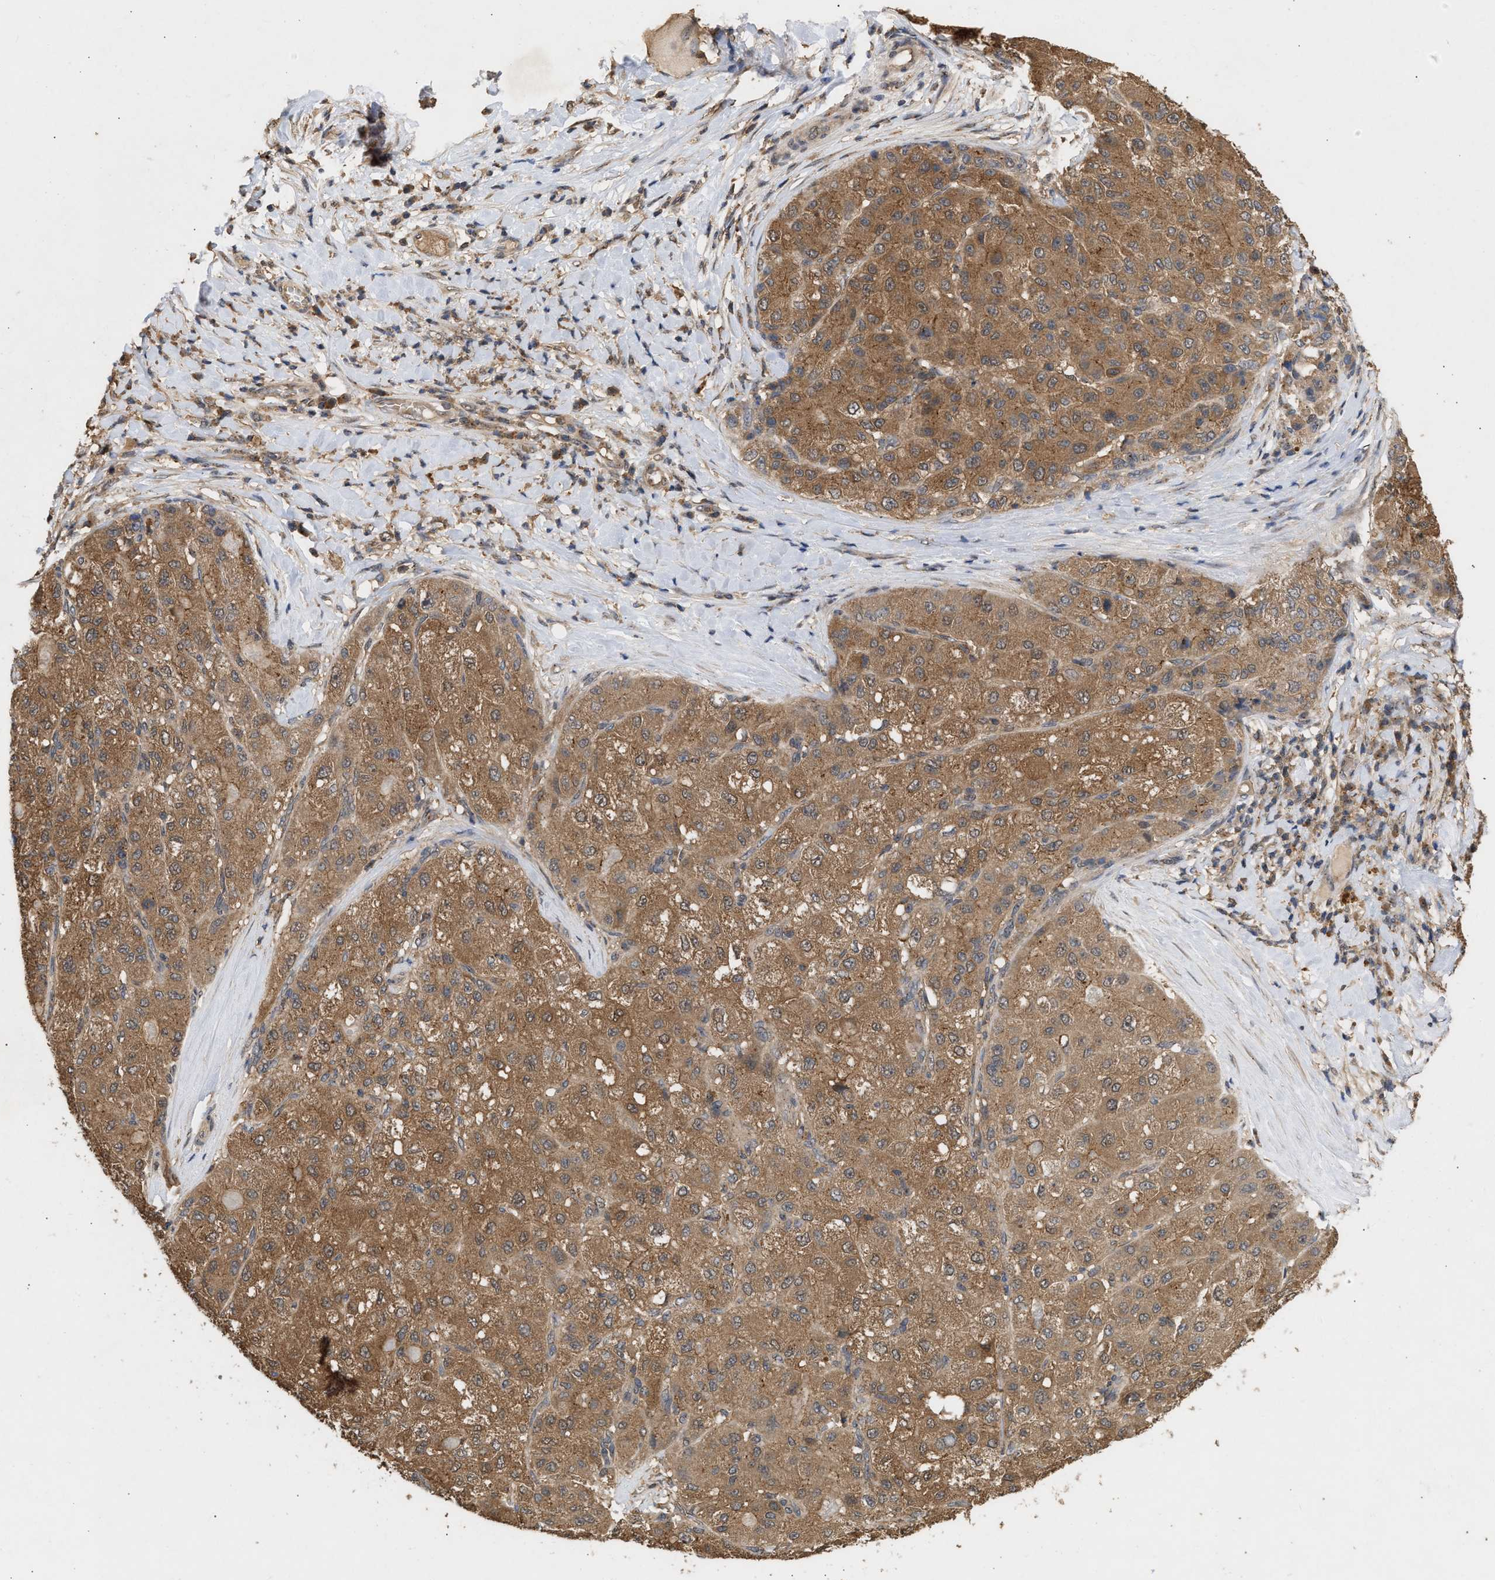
{"staining": {"intensity": "moderate", "quantity": ">75%", "location": "cytoplasmic/membranous"}, "tissue": "liver cancer", "cell_type": "Tumor cells", "image_type": "cancer", "snomed": [{"axis": "morphology", "description": "Carcinoma, Hepatocellular, NOS"}, {"axis": "topography", "description": "Liver"}], "caption": "Protein expression analysis of human liver hepatocellular carcinoma reveals moderate cytoplasmic/membranous positivity in about >75% of tumor cells.", "gene": "FITM1", "patient": {"sex": "male", "age": 80}}